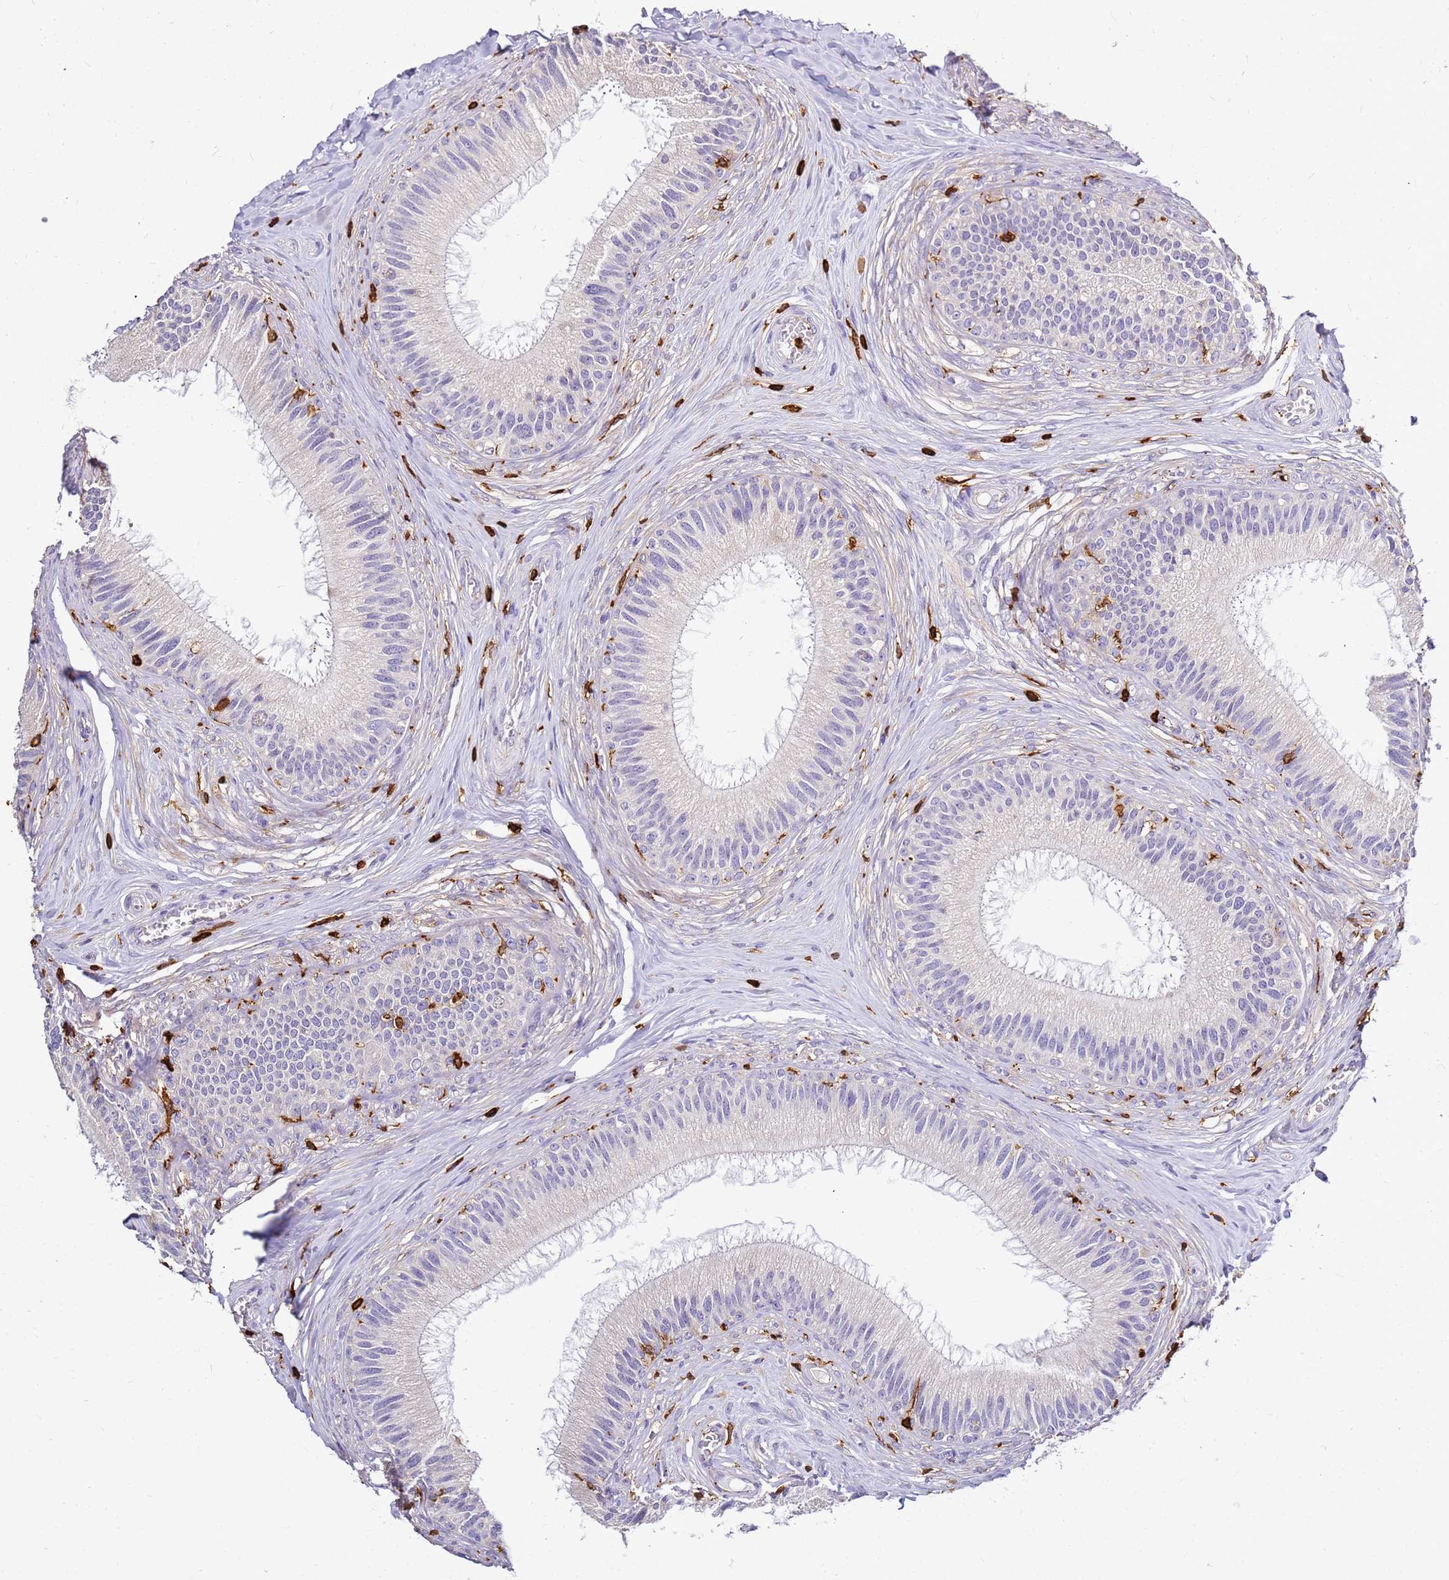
{"staining": {"intensity": "negative", "quantity": "none", "location": "none"}, "tissue": "epididymis", "cell_type": "Glandular cells", "image_type": "normal", "snomed": [{"axis": "morphology", "description": "Normal tissue, NOS"}, {"axis": "topography", "description": "Epididymis"}], "caption": "The histopathology image displays no significant staining in glandular cells of epididymis.", "gene": "CORO1A", "patient": {"sex": "male", "age": 27}}